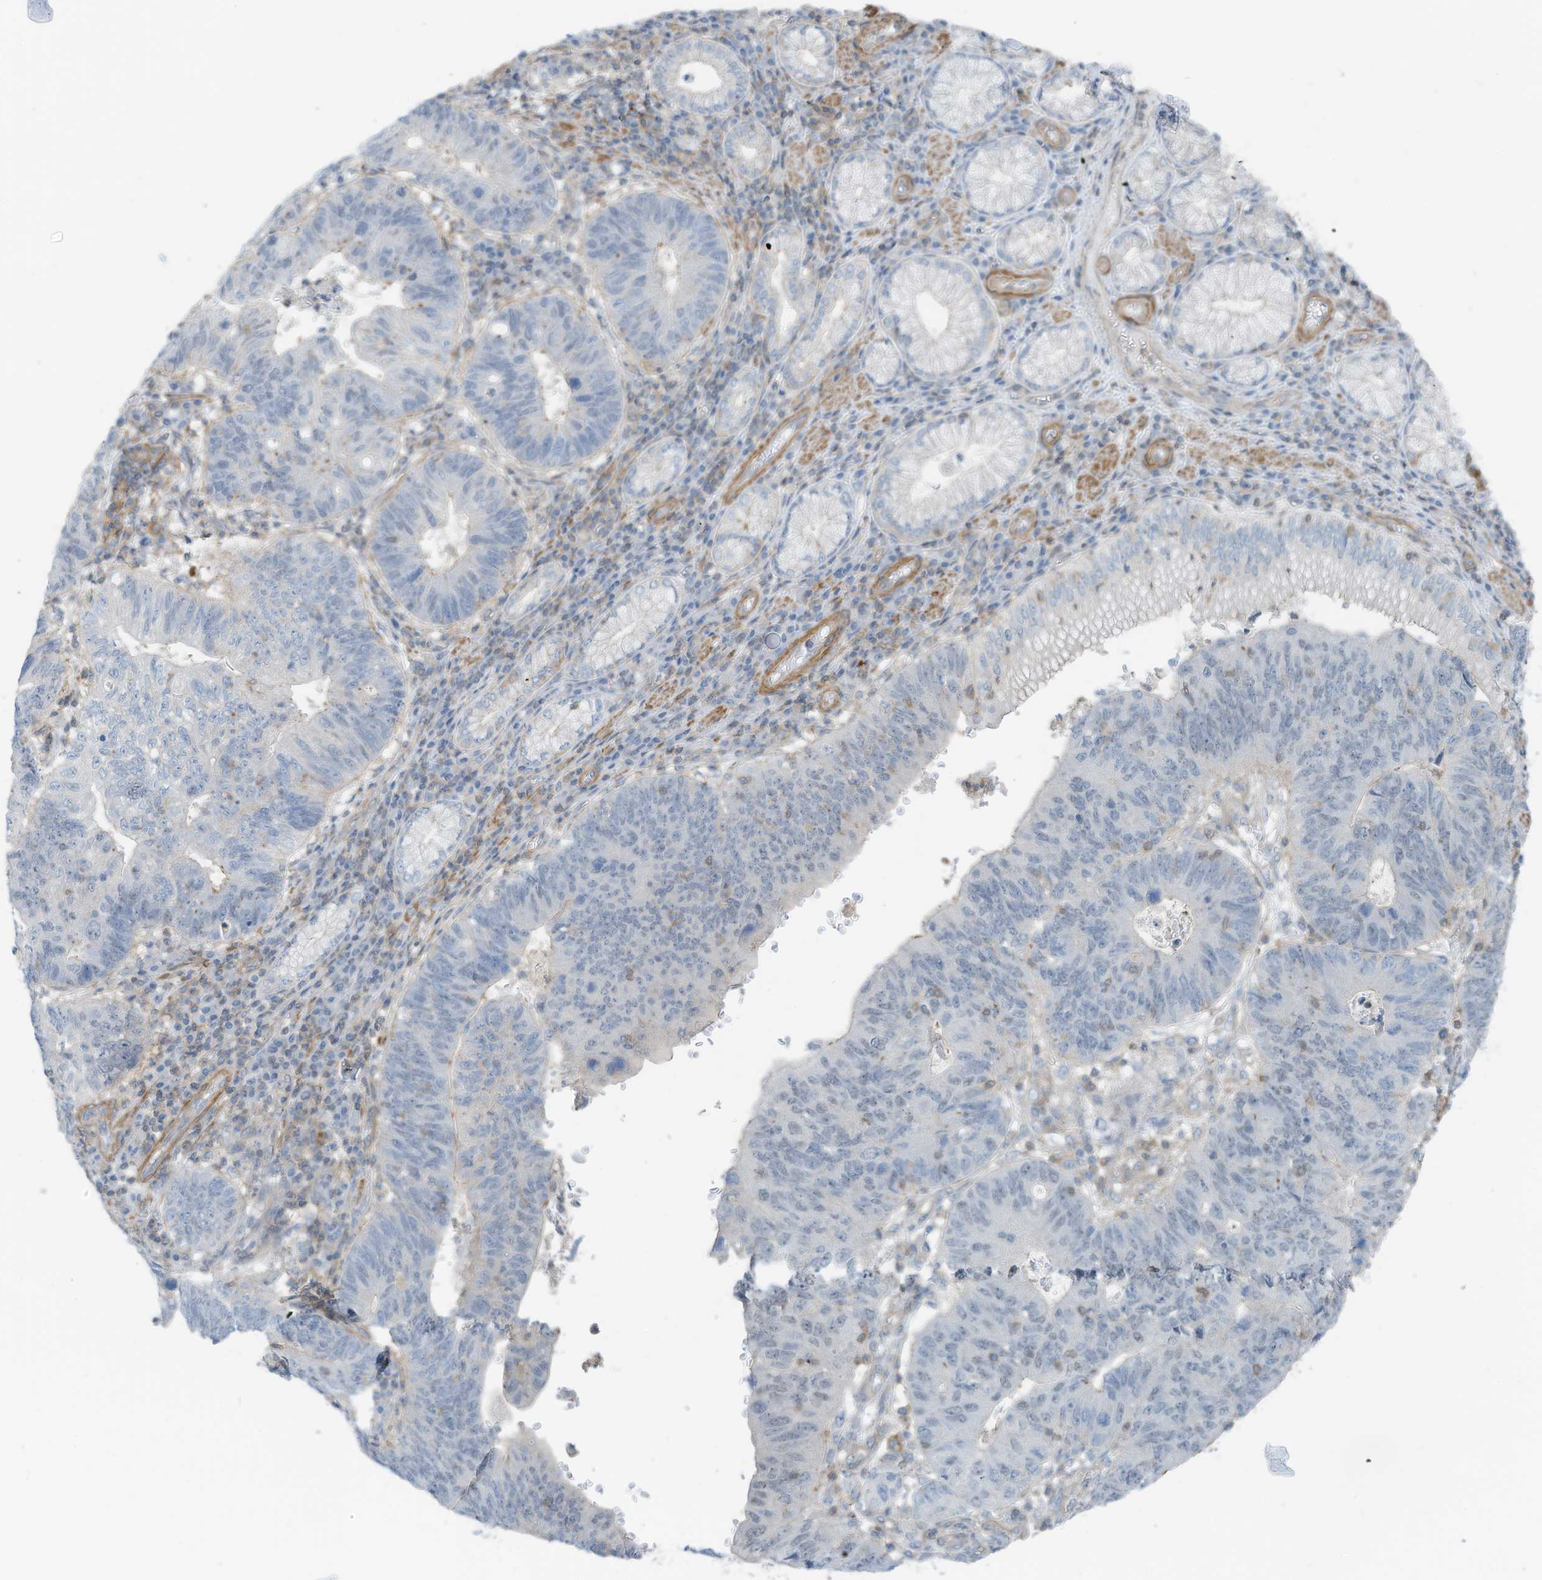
{"staining": {"intensity": "negative", "quantity": "none", "location": "none"}, "tissue": "stomach cancer", "cell_type": "Tumor cells", "image_type": "cancer", "snomed": [{"axis": "morphology", "description": "Adenocarcinoma, NOS"}, {"axis": "topography", "description": "Stomach"}], "caption": "Stomach cancer (adenocarcinoma) was stained to show a protein in brown. There is no significant expression in tumor cells. (Brightfield microscopy of DAB (3,3'-diaminobenzidine) immunohistochemistry (IHC) at high magnification).", "gene": "ZNF846", "patient": {"sex": "male", "age": 59}}